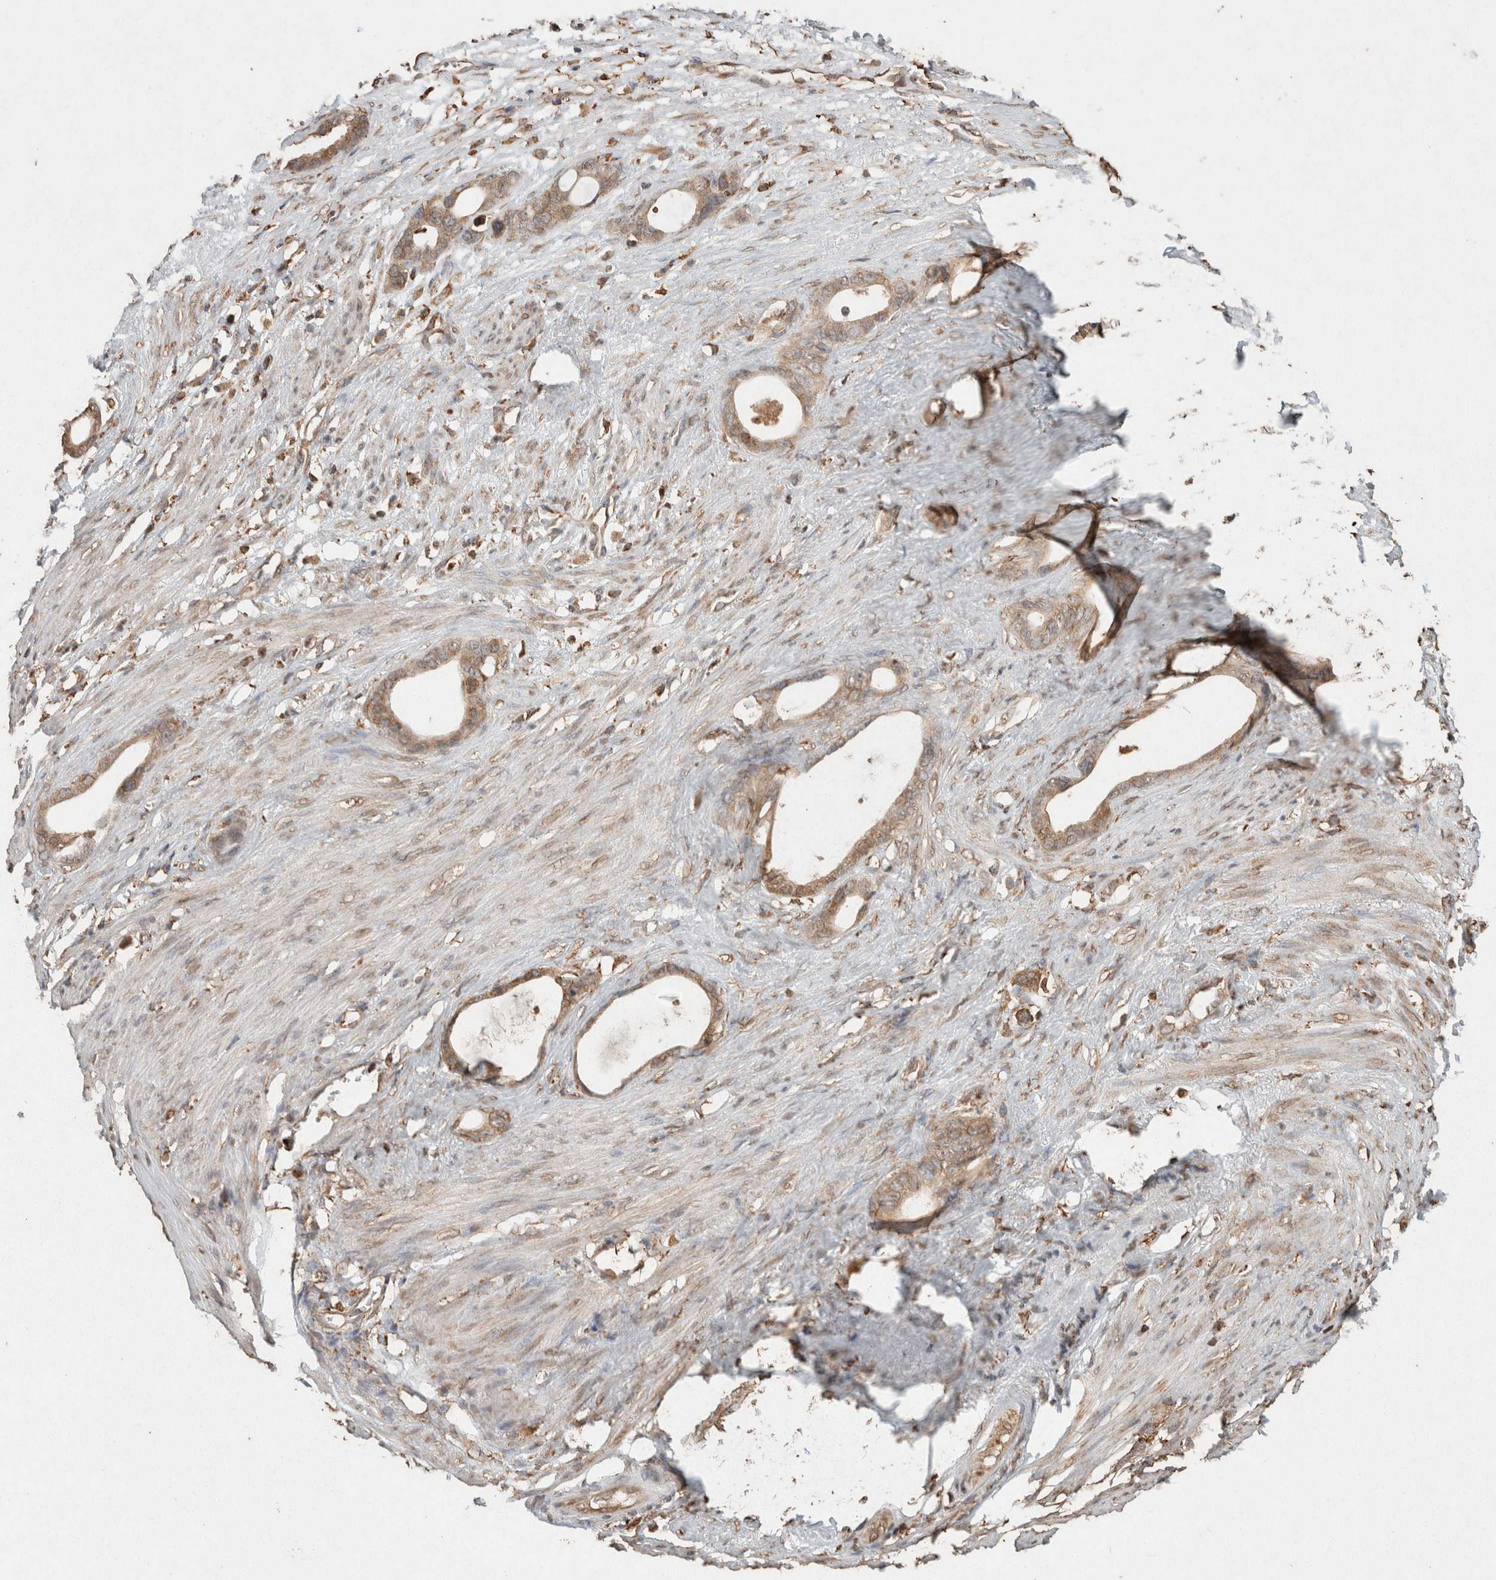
{"staining": {"intensity": "weak", "quantity": ">75%", "location": "cytoplasmic/membranous"}, "tissue": "stomach cancer", "cell_type": "Tumor cells", "image_type": "cancer", "snomed": [{"axis": "morphology", "description": "Adenocarcinoma, NOS"}, {"axis": "topography", "description": "Stomach"}], "caption": "An image showing weak cytoplasmic/membranous expression in about >75% of tumor cells in stomach cancer (adenocarcinoma), as visualized by brown immunohistochemical staining.", "gene": "ERAP1", "patient": {"sex": "female", "age": 75}}